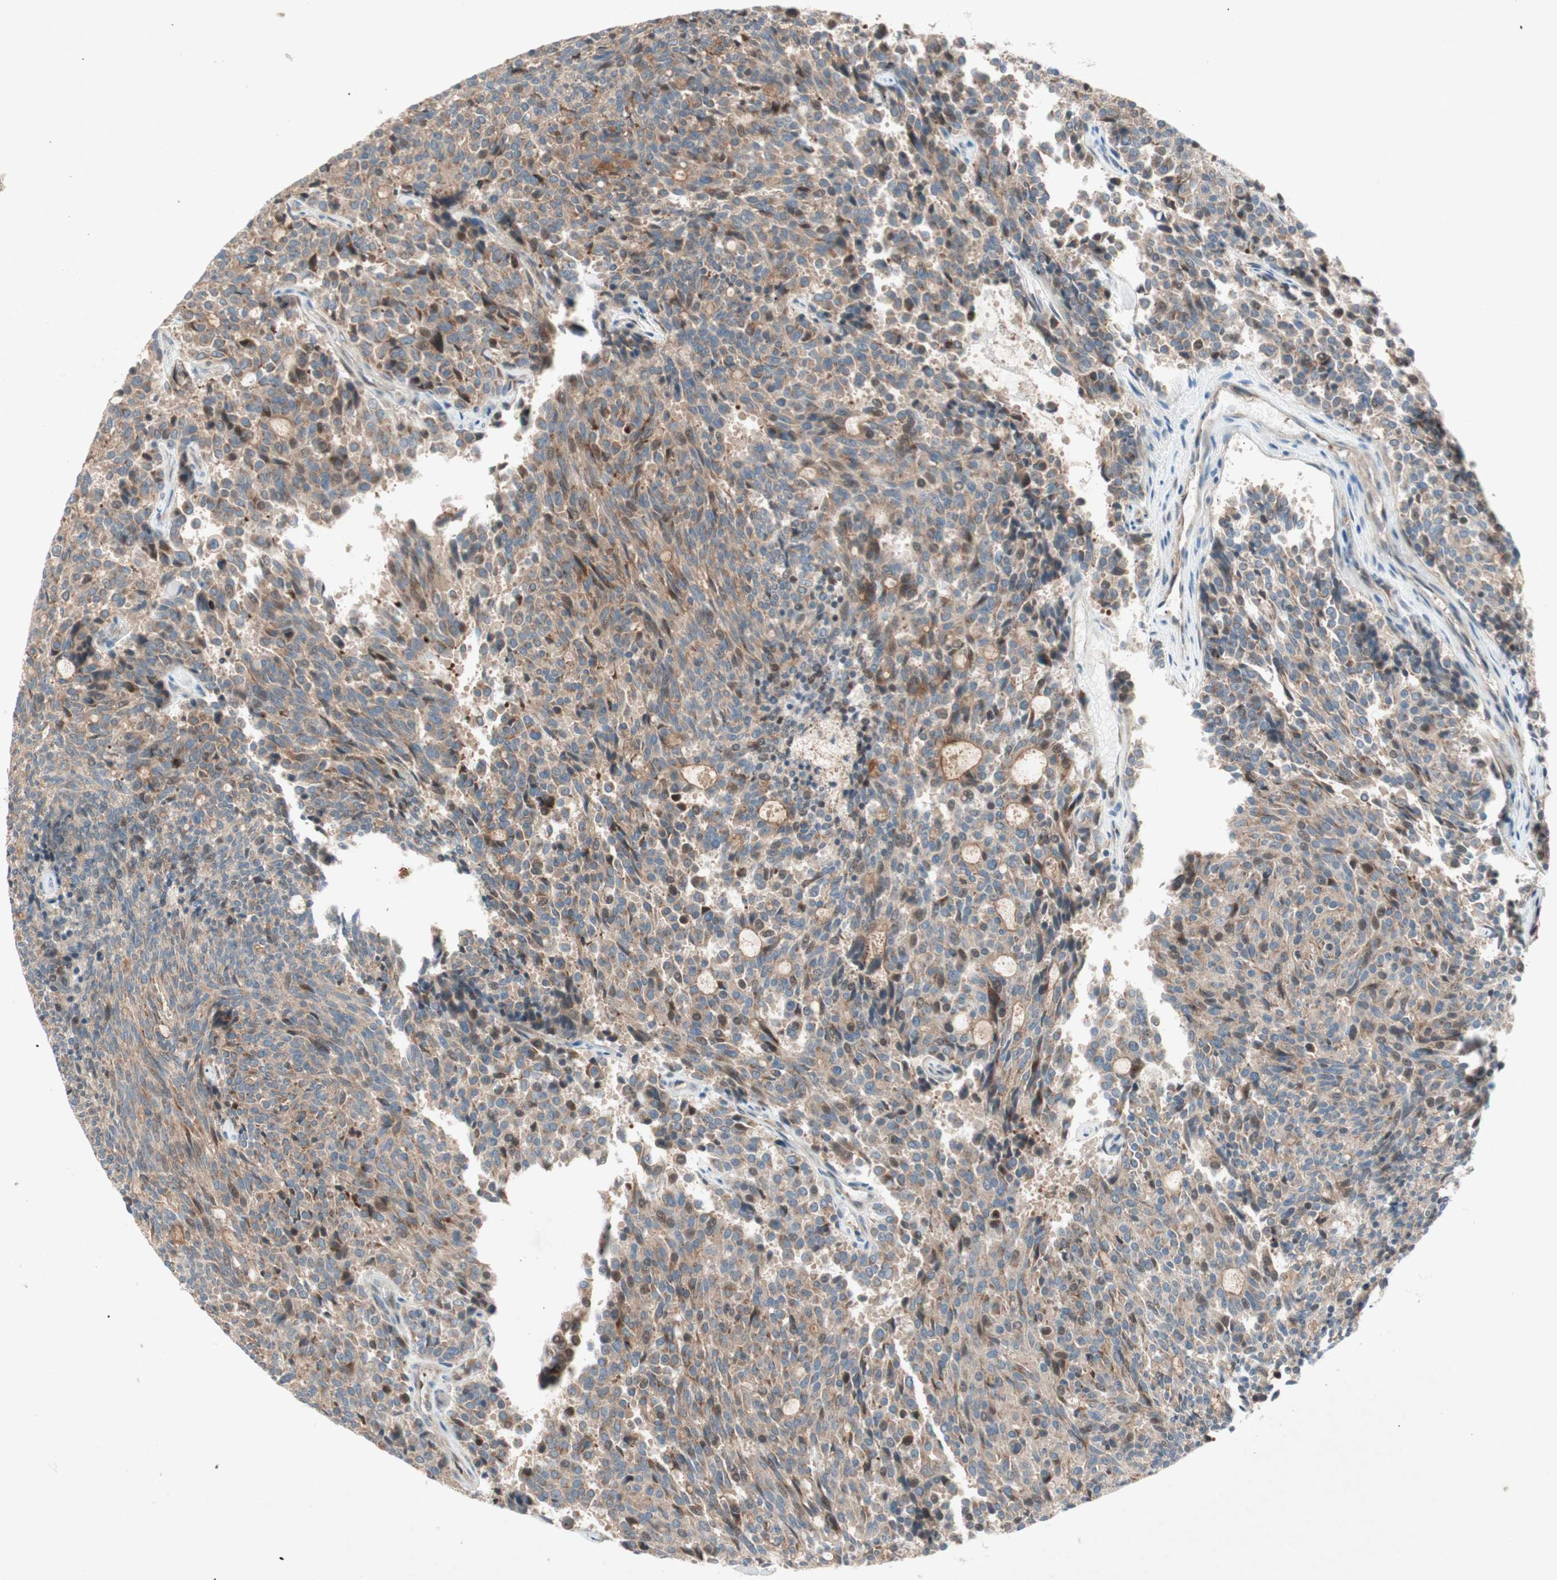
{"staining": {"intensity": "moderate", "quantity": ">75%", "location": "cytoplasmic/membranous"}, "tissue": "carcinoid", "cell_type": "Tumor cells", "image_type": "cancer", "snomed": [{"axis": "morphology", "description": "Carcinoid, malignant, NOS"}, {"axis": "topography", "description": "Pancreas"}], "caption": "About >75% of tumor cells in malignant carcinoid demonstrate moderate cytoplasmic/membranous protein staining as visualized by brown immunohistochemical staining.", "gene": "APOO", "patient": {"sex": "female", "age": 54}}